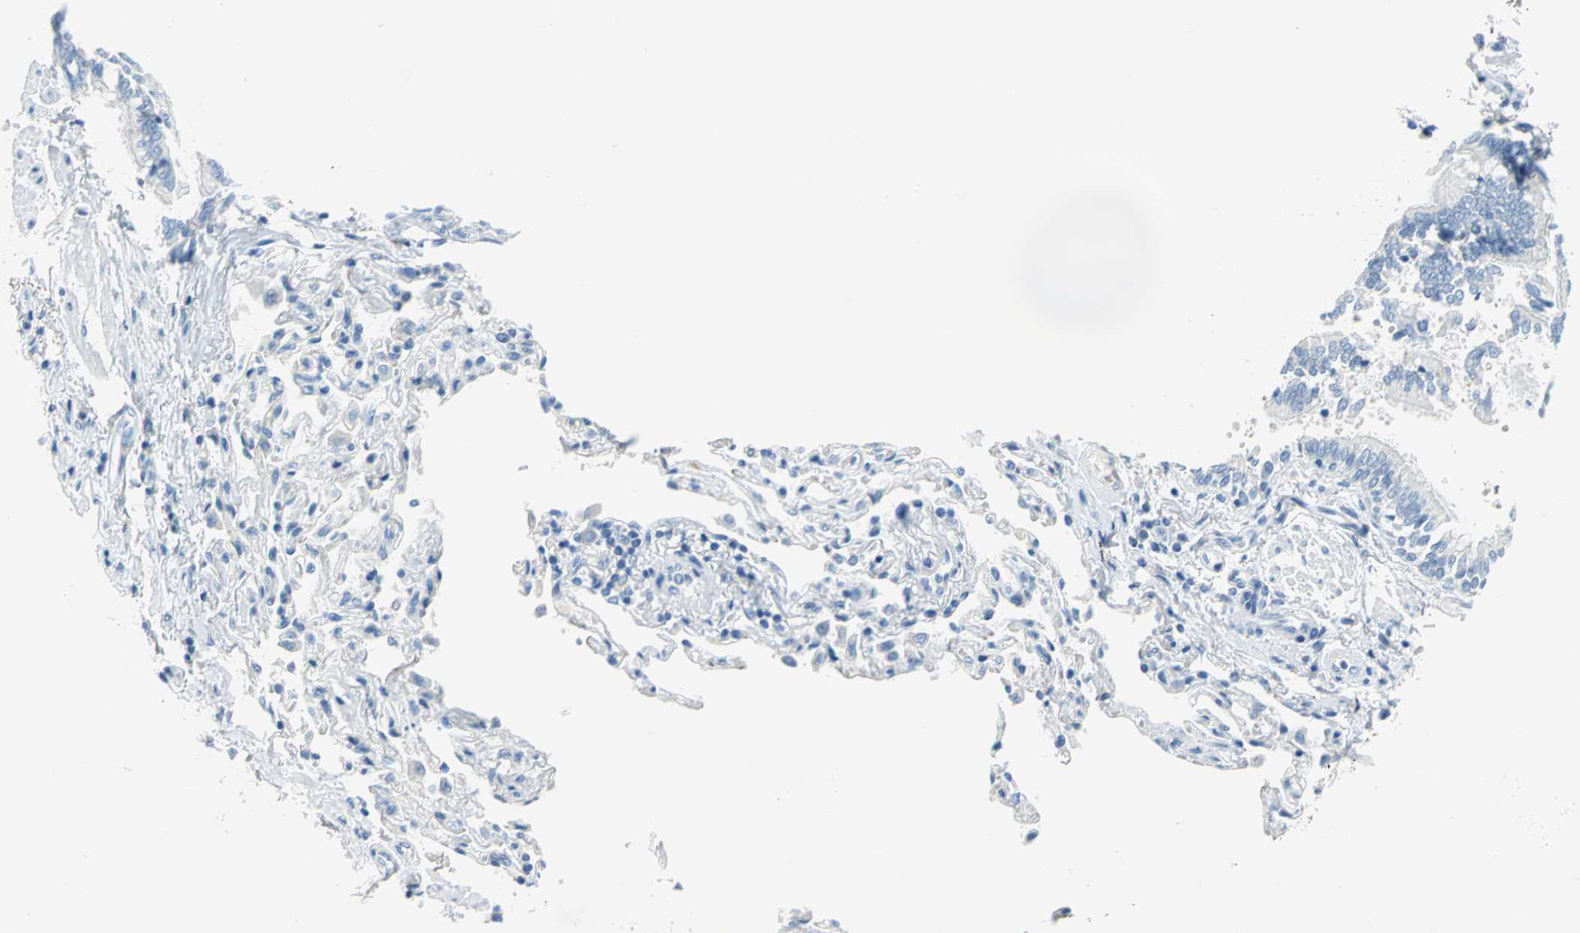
{"staining": {"intensity": "negative", "quantity": "none", "location": "none"}, "tissue": "bronchus", "cell_type": "Respiratory epithelial cells", "image_type": "normal", "snomed": [{"axis": "morphology", "description": "Normal tissue, NOS"}, {"axis": "topography", "description": "Lung"}], "caption": "IHC photomicrograph of normal bronchus stained for a protein (brown), which demonstrates no positivity in respiratory epithelial cells.", "gene": "PKLR", "patient": {"sex": "male", "age": 64}}